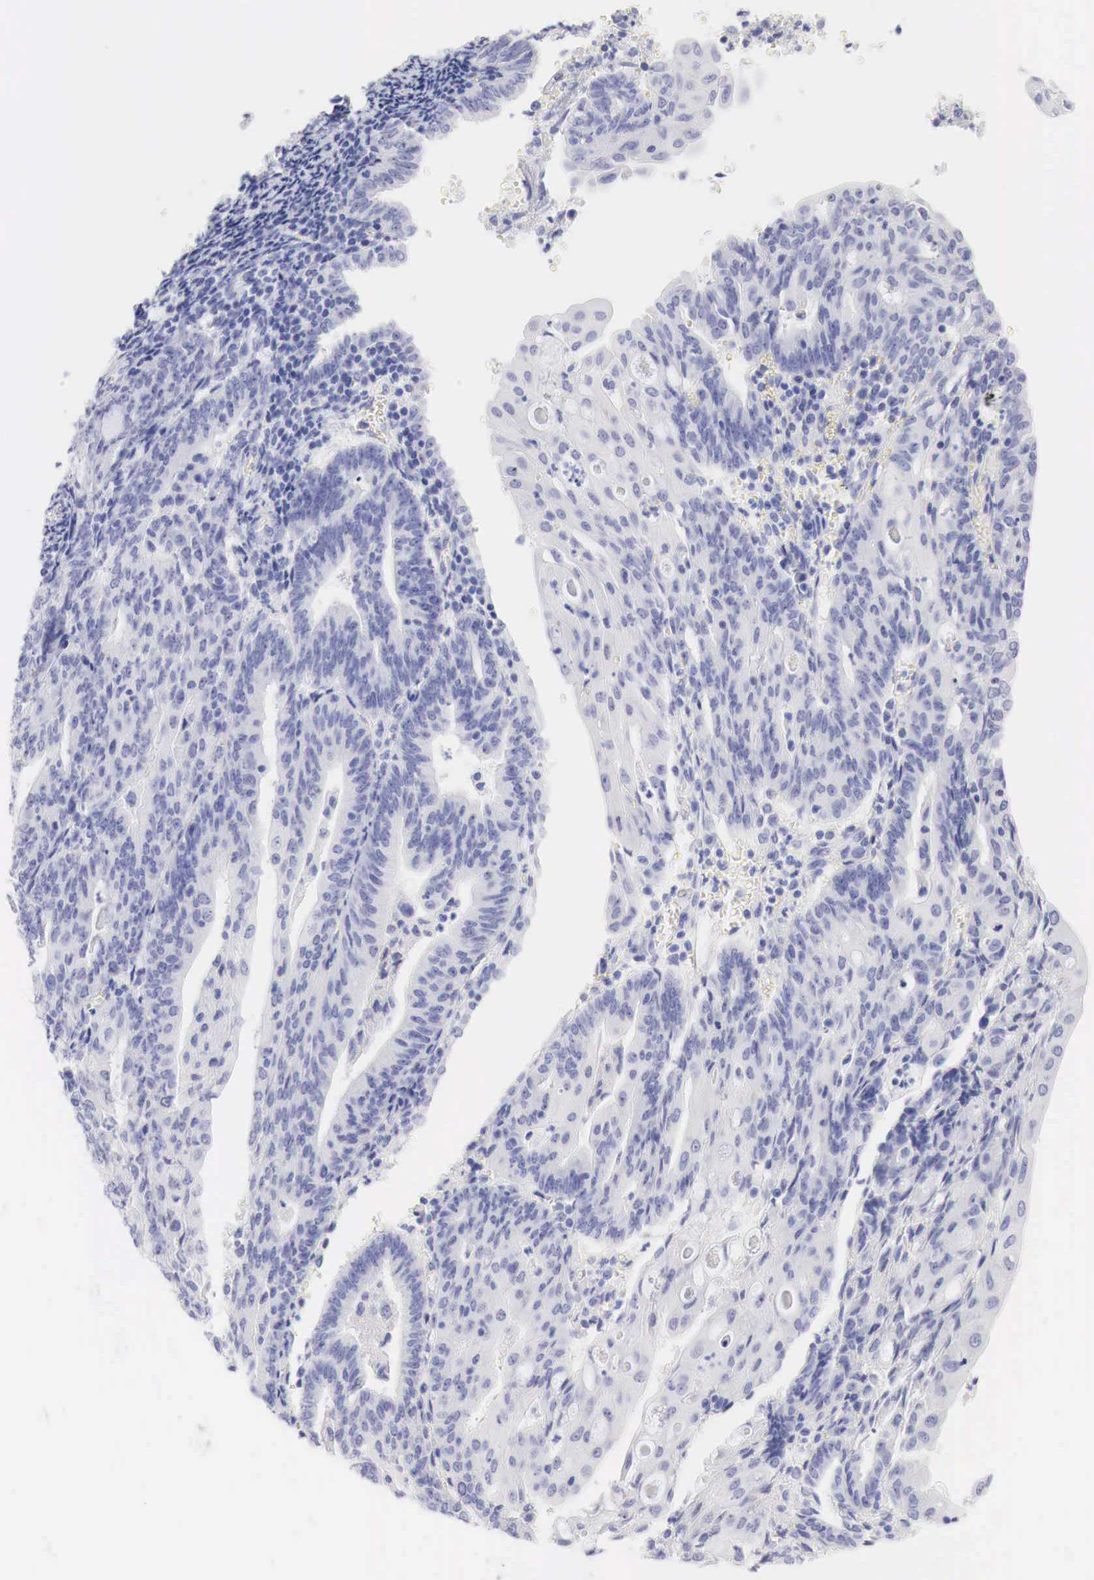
{"staining": {"intensity": "negative", "quantity": "none", "location": "none"}, "tissue": "endometrial cancer", "cell_type": "Tumor cells", "image_type": "cancer", "snomed": [{"axis": "morphology", "description": "Adenocarcinoma, NOS"}, {"axis": "topography", "description": "Endometrium"}], "caption": "DAB immunohistochemical staining of adenocarcinoma (endometrial) reveals no significant expression in tumor cells.", "gene": "TYR", "patient": {"sex": "female", "age": 56}}